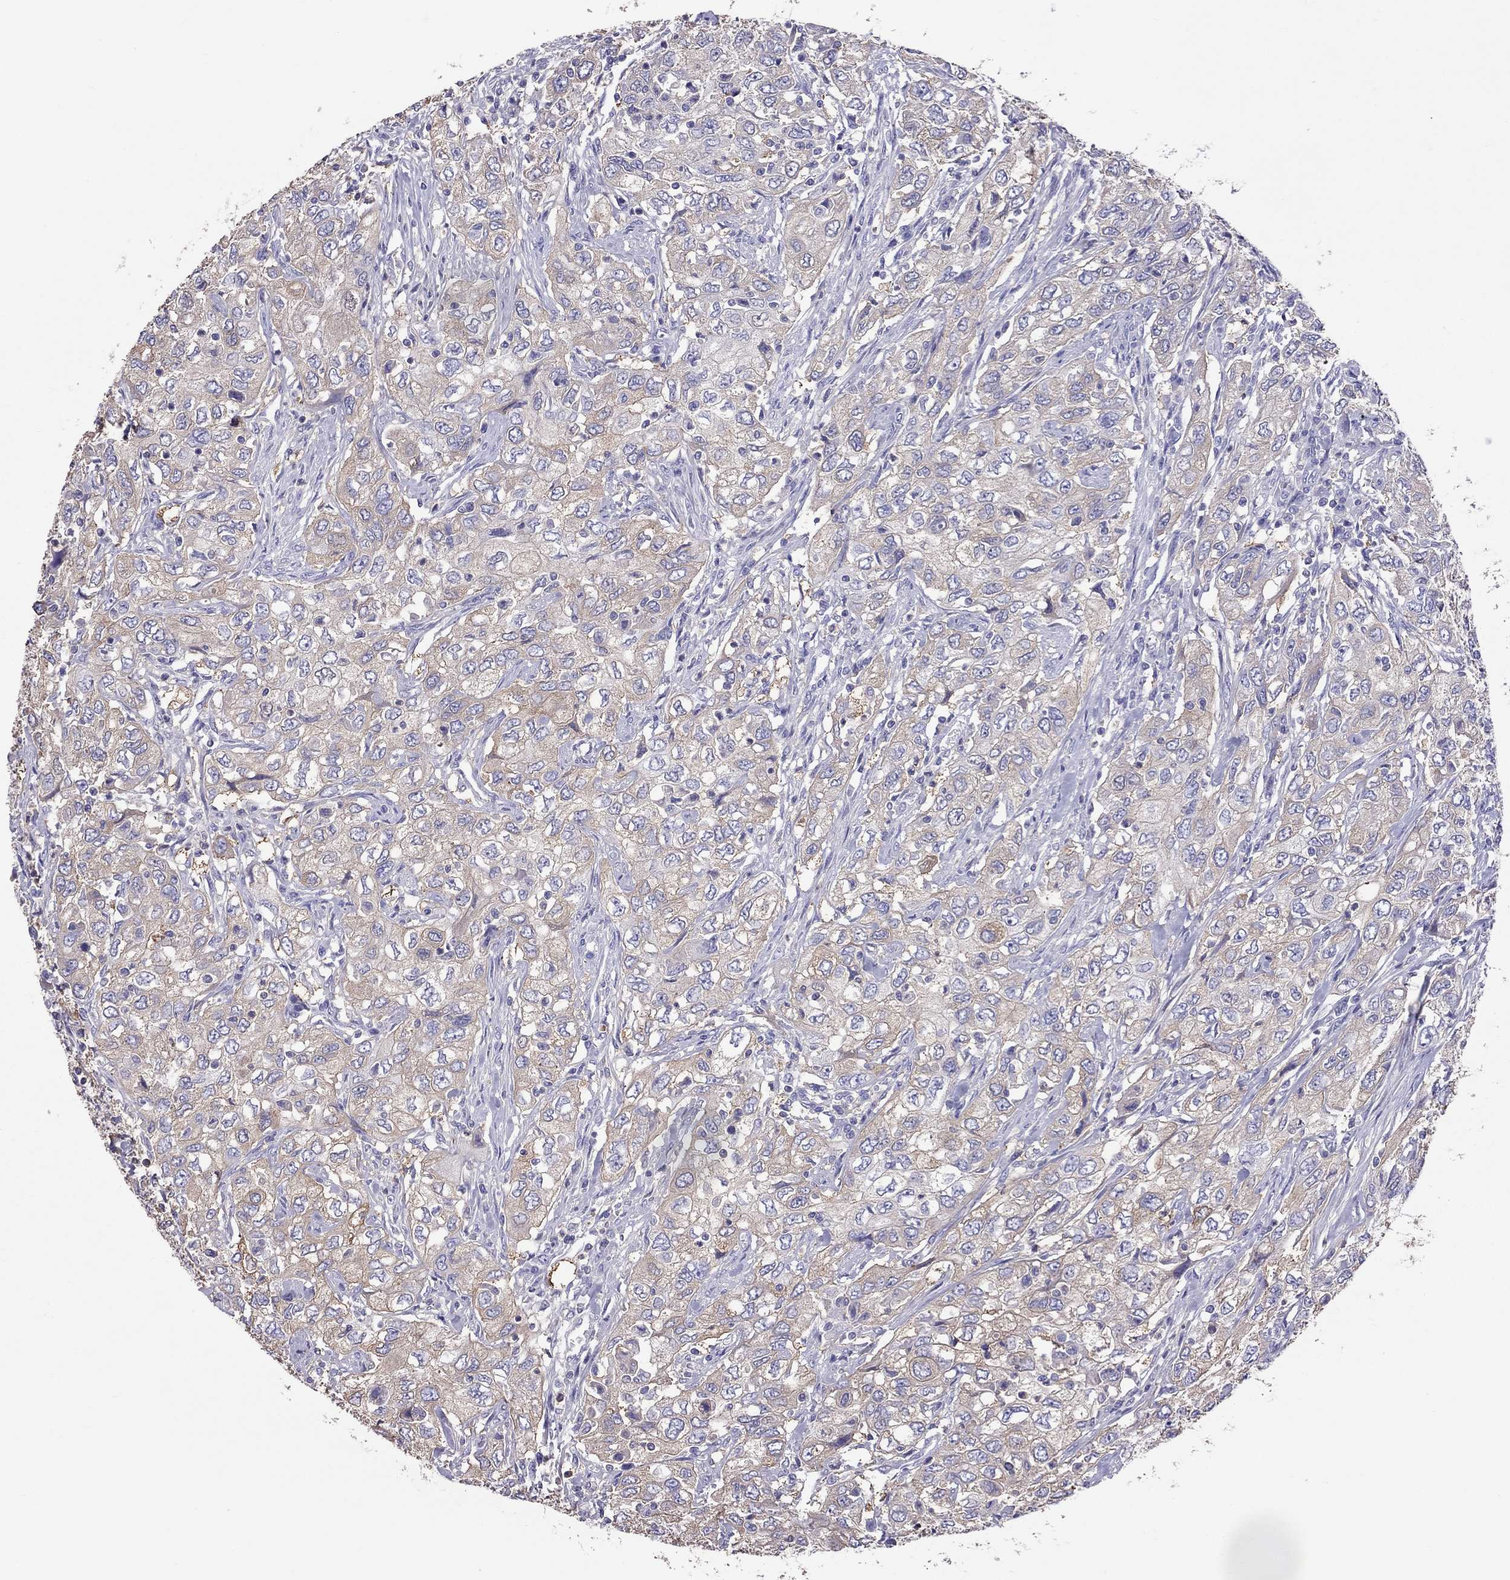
{"staining": {"intensity": "weak", "quantity": ">75%", "location": "cytoplasmic/membranous"}, "tissue": "urothelial cancer", "cell_type": "Tumor cells", "image_type": "cancer", "snomed": [{"axis": "morphology", "description": "Urothelial carcinoma, High grade"}, {"axis": "topography", "description": "Urinary bladder"}], "caption": "DAB immunohistochemical staining of human urothelial cancer exhibits weak cytoplasmic/membranous protein expression in about >75% of tumor cells.", "gene": "TEX22", "patient": {"sex": "male", "age": 76}}